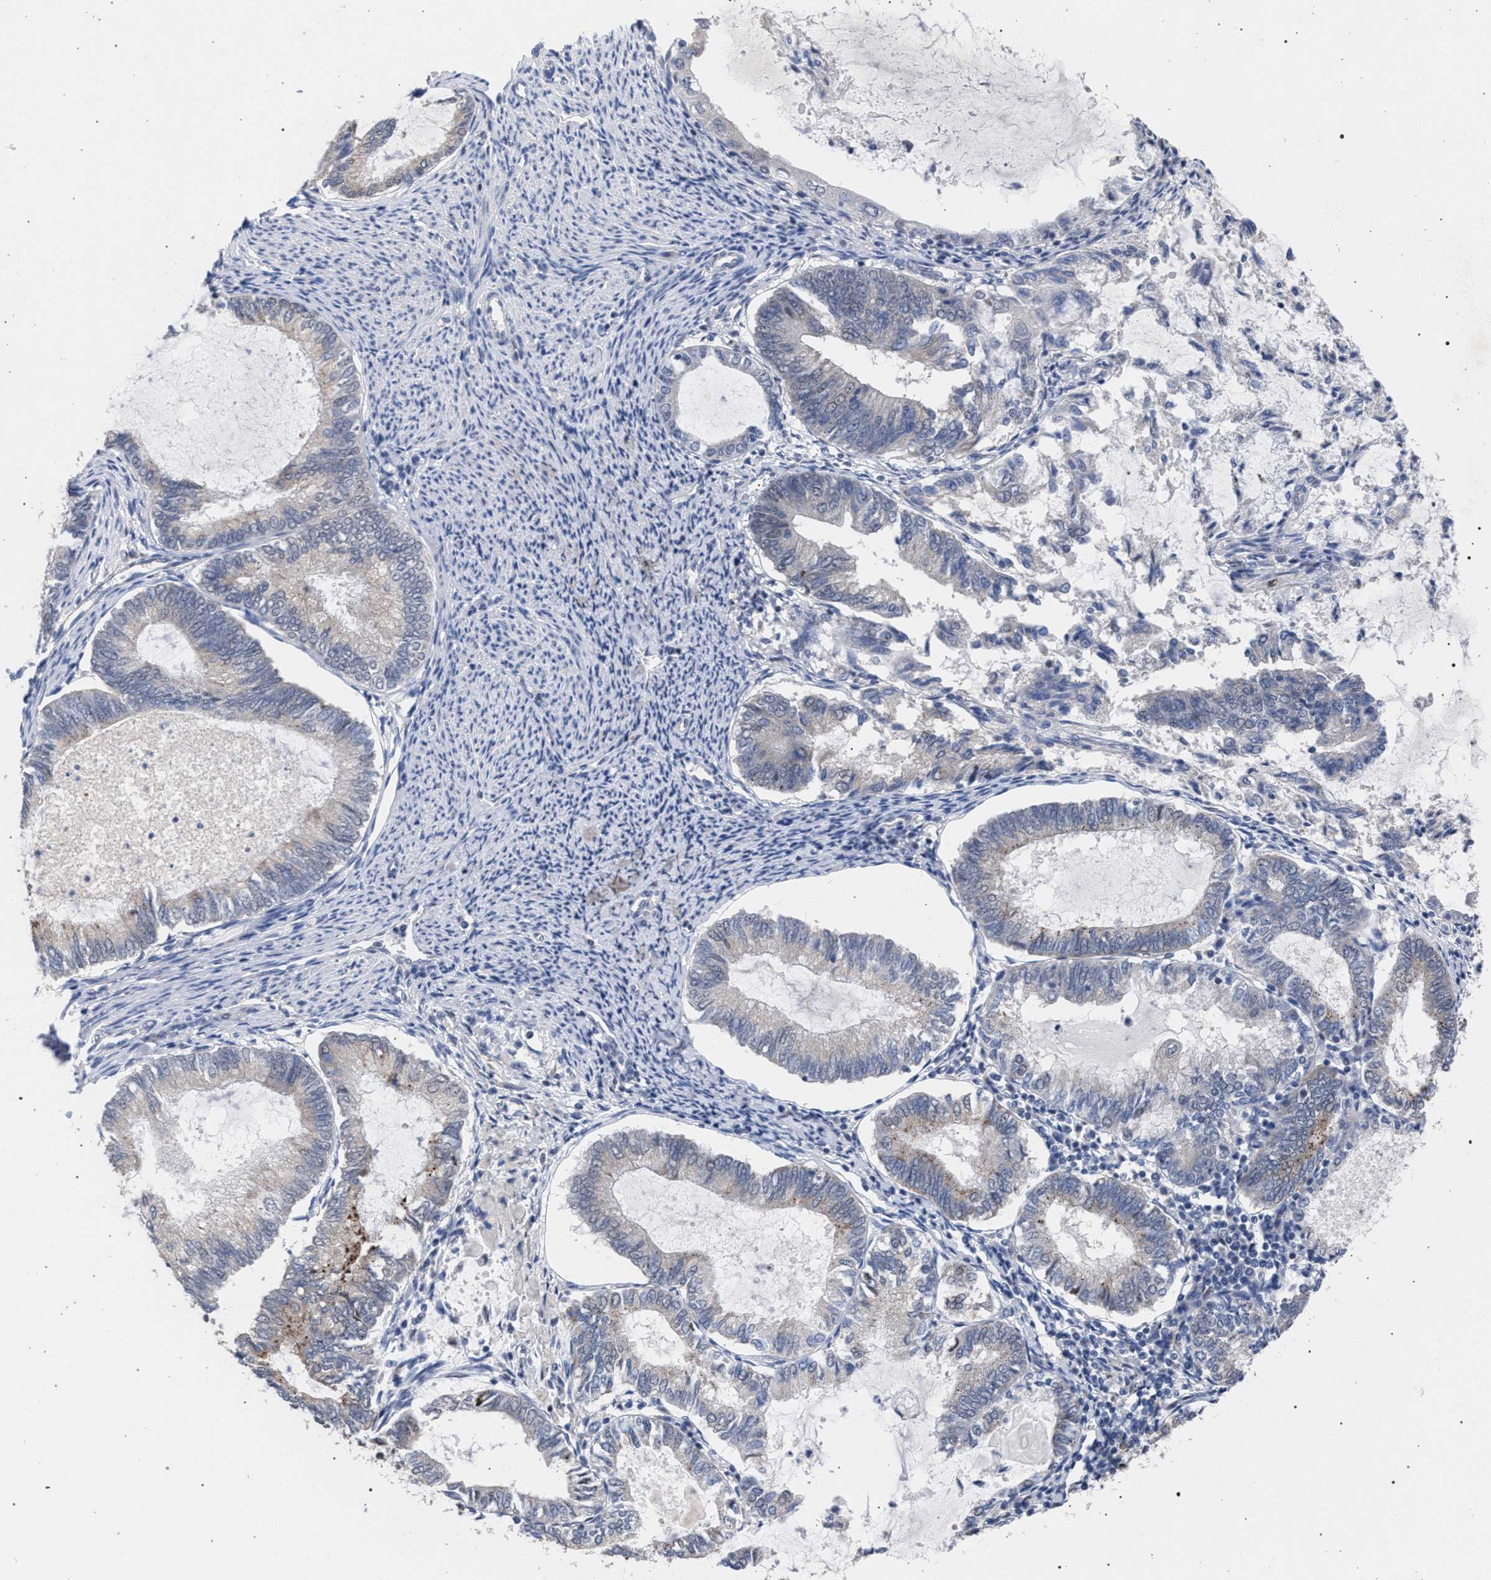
{"staining": {"intensity": "negative", "quantity": "none", "location": "none"}, "tissue": "endometrial cancer", "cell_type": "Tumor cells", "image_type": "cancer", "snomed": [{"axis": "morphology", "description": "Adenocarcinoma, NOS"}, {"axis": "topography", "description": "Endometrium"}], "caption": "Tumor cells are negative for protein expression in human endometrial cancer.", "gene": "GOLGA2", "patient": {"sex": "female", "age": 86}}